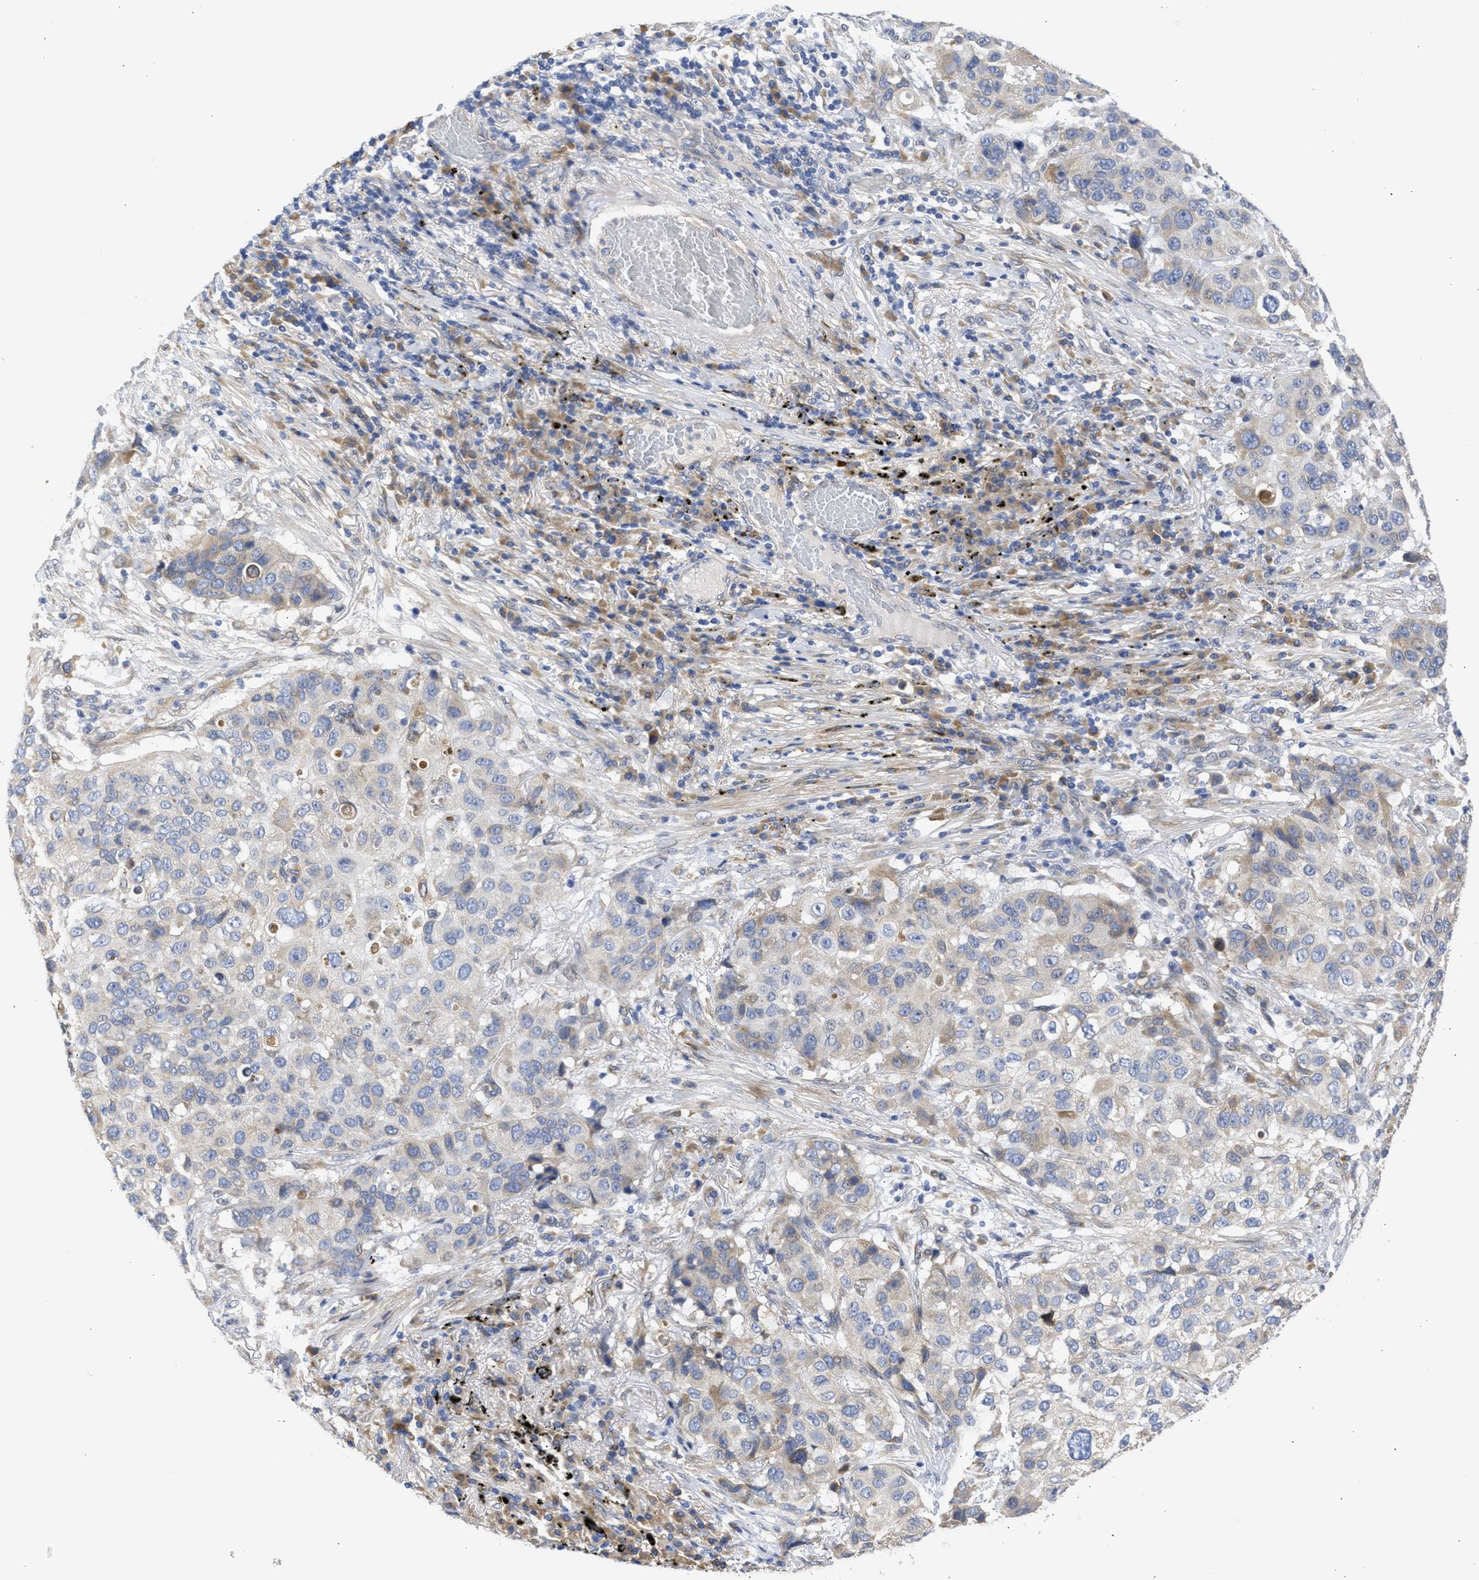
{"staining": {"intensity": "weak", "quantity": "<25%", "location": "cytoplasmic/membranous"}, "tissue": "lung cancer", "cell_type": "Tumor cells", "image_type": "cancer", "snomed": [{"axis": "morphology", "description": "Squamous cell carcinoma, NOS"}, {"axis": "topography", "description": "Lung"}], "caption": "Lung cancer (squamous cell carcinoma) was stained to show a protein in brown. There is no significant positivity in tumor cells.", "gene": "TMED1", "patient": {"sex": "male", "age": 57}}